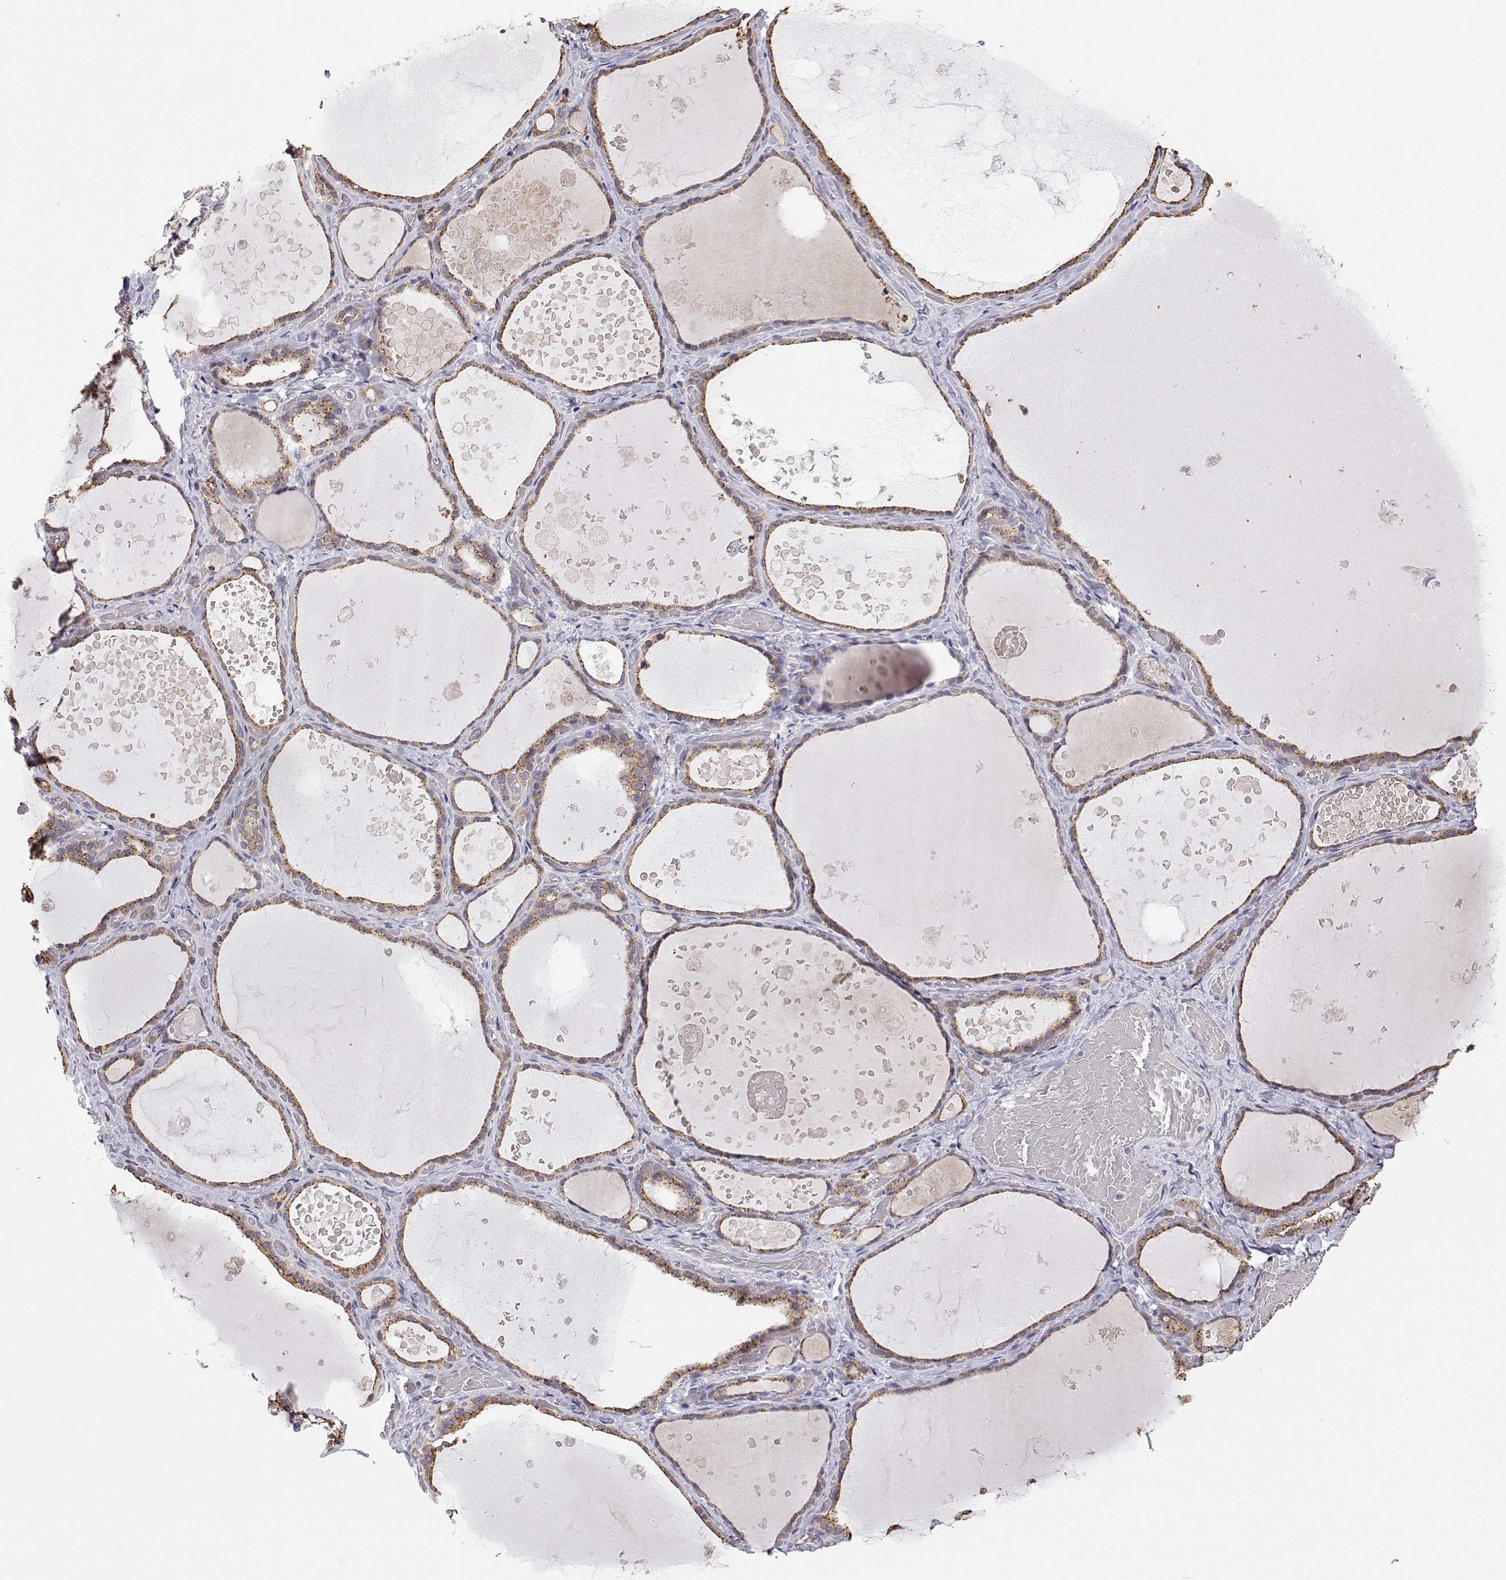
{"staining": {"intensity": "moderate", "quantity": ">75%", "location": "cytoplasmic/membranous"}, "tissue": "thyroid gland", "cell_type": "Glandular cells", "image_type": "normal", "snomed": [{"axis": "morphology", "description": "Normal tissue, NOS"}, {"axis": "topography", "description": "Thyroid gland"}], "caption": "This micrograph displays benign thyroid gland stained with IHC to label a protein in brown. The cytoplasmic/membranous of glandular cells show moderate positivity for the protein. Nuclei are counter-stained blue.", "gene": "STARD13", "patient": {"sex": "female", "age": 56}}